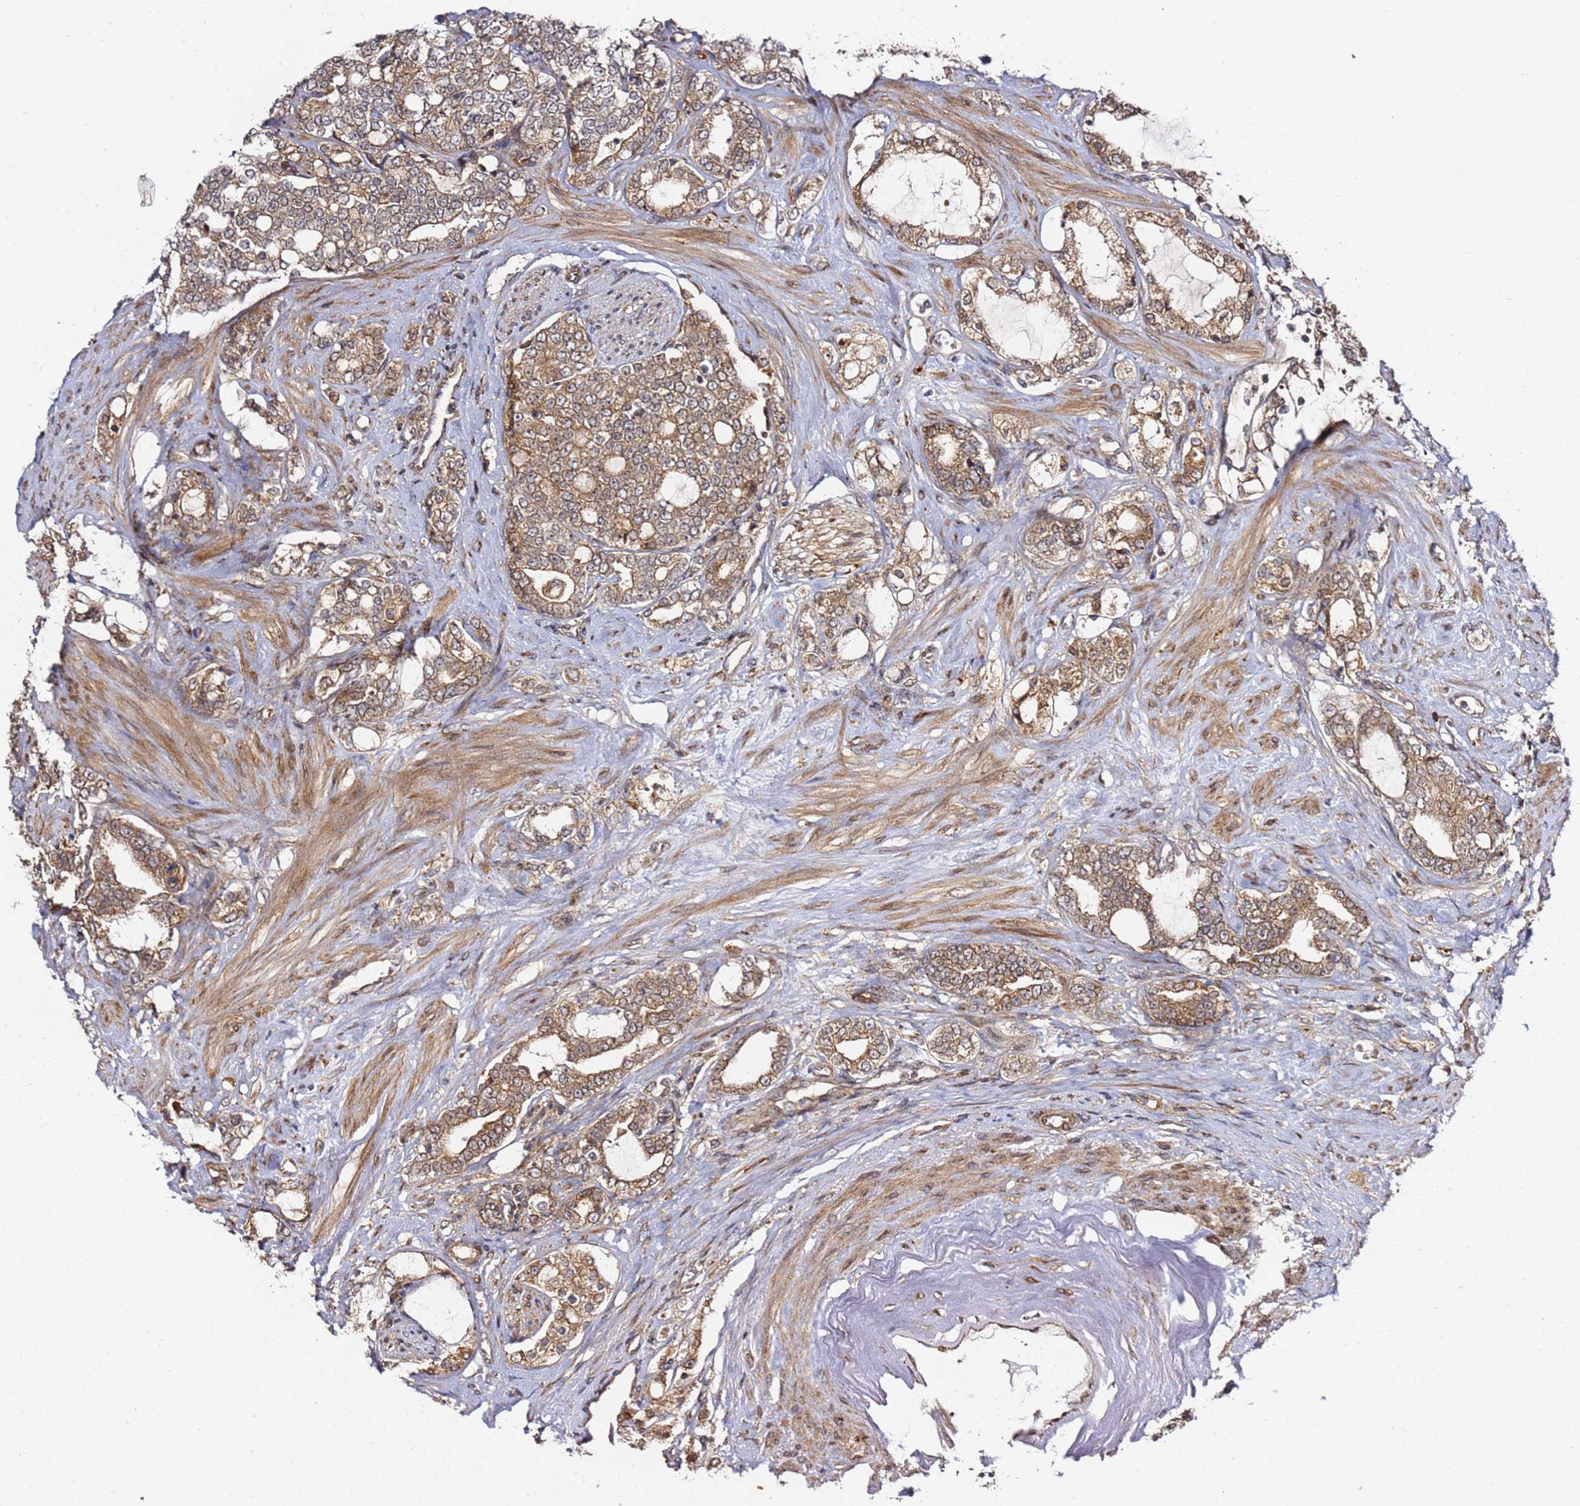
{"staining": {"intensity": "moderate", "quantity": ">75%", "location": "cytoplasmic/membranous"}, "tissue": "prostate cancer", "cell_type": "Tumor cells", "image_type": "cancer", "snomed": [{"axis": "morphology", "description": "Adenocarcinoma, High grade"}, {"axis": "topography", "description": "Prostate"}], "caption": "This histopathology image exhibits high-grade adenocarcinoma (prostate) stained with immunohistochemistry (IHC) to label a protein in brown. The cytoplasmic/membranous of tumor cells show moderate positivity for the protein. Nuclei are counter-stained blue.", "gene": "PRKAB2", "patient": {"sex": "male", "age": 64}}